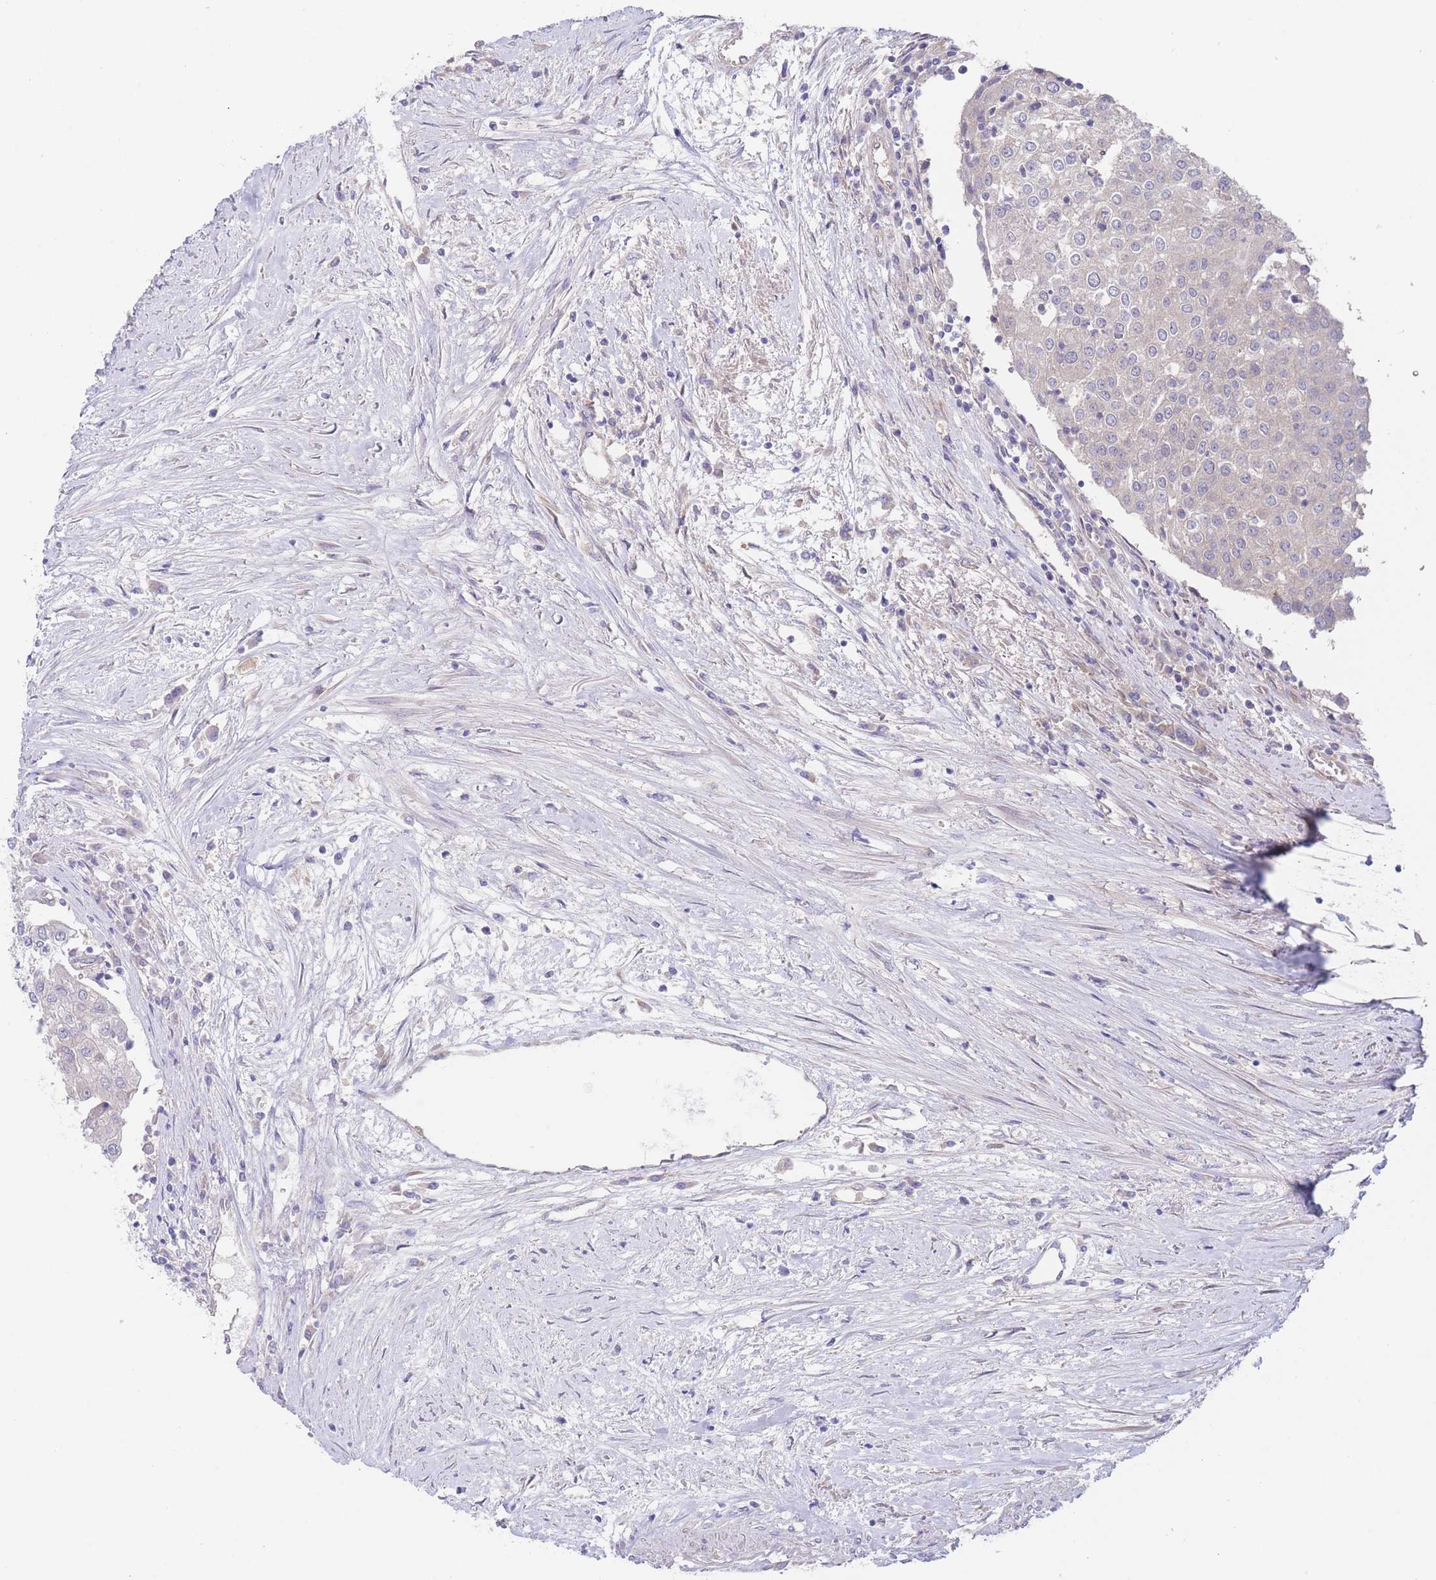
{"staining": {"intensity": "negative", "quantity": "none", "location": "none"}, "tissue": "urothelial cancer", "cell_type": "Tumor cells", "image_type": "cancer", "snomed": [{"axis": "morphology", "description": "Urothelial carcinoma, High grade"}, {"axis": "topography", "description": "Urinary bladder"}], "caption": "High magnification brightfield microscopy of urothelial carcinoma (high-grade) stained with DAB (brown) and counterstained with hematoxylin (blue): tumor cells show no significant expression.", "gene": "ZNF281", "patient": {"sex": "female", "age": 85}}